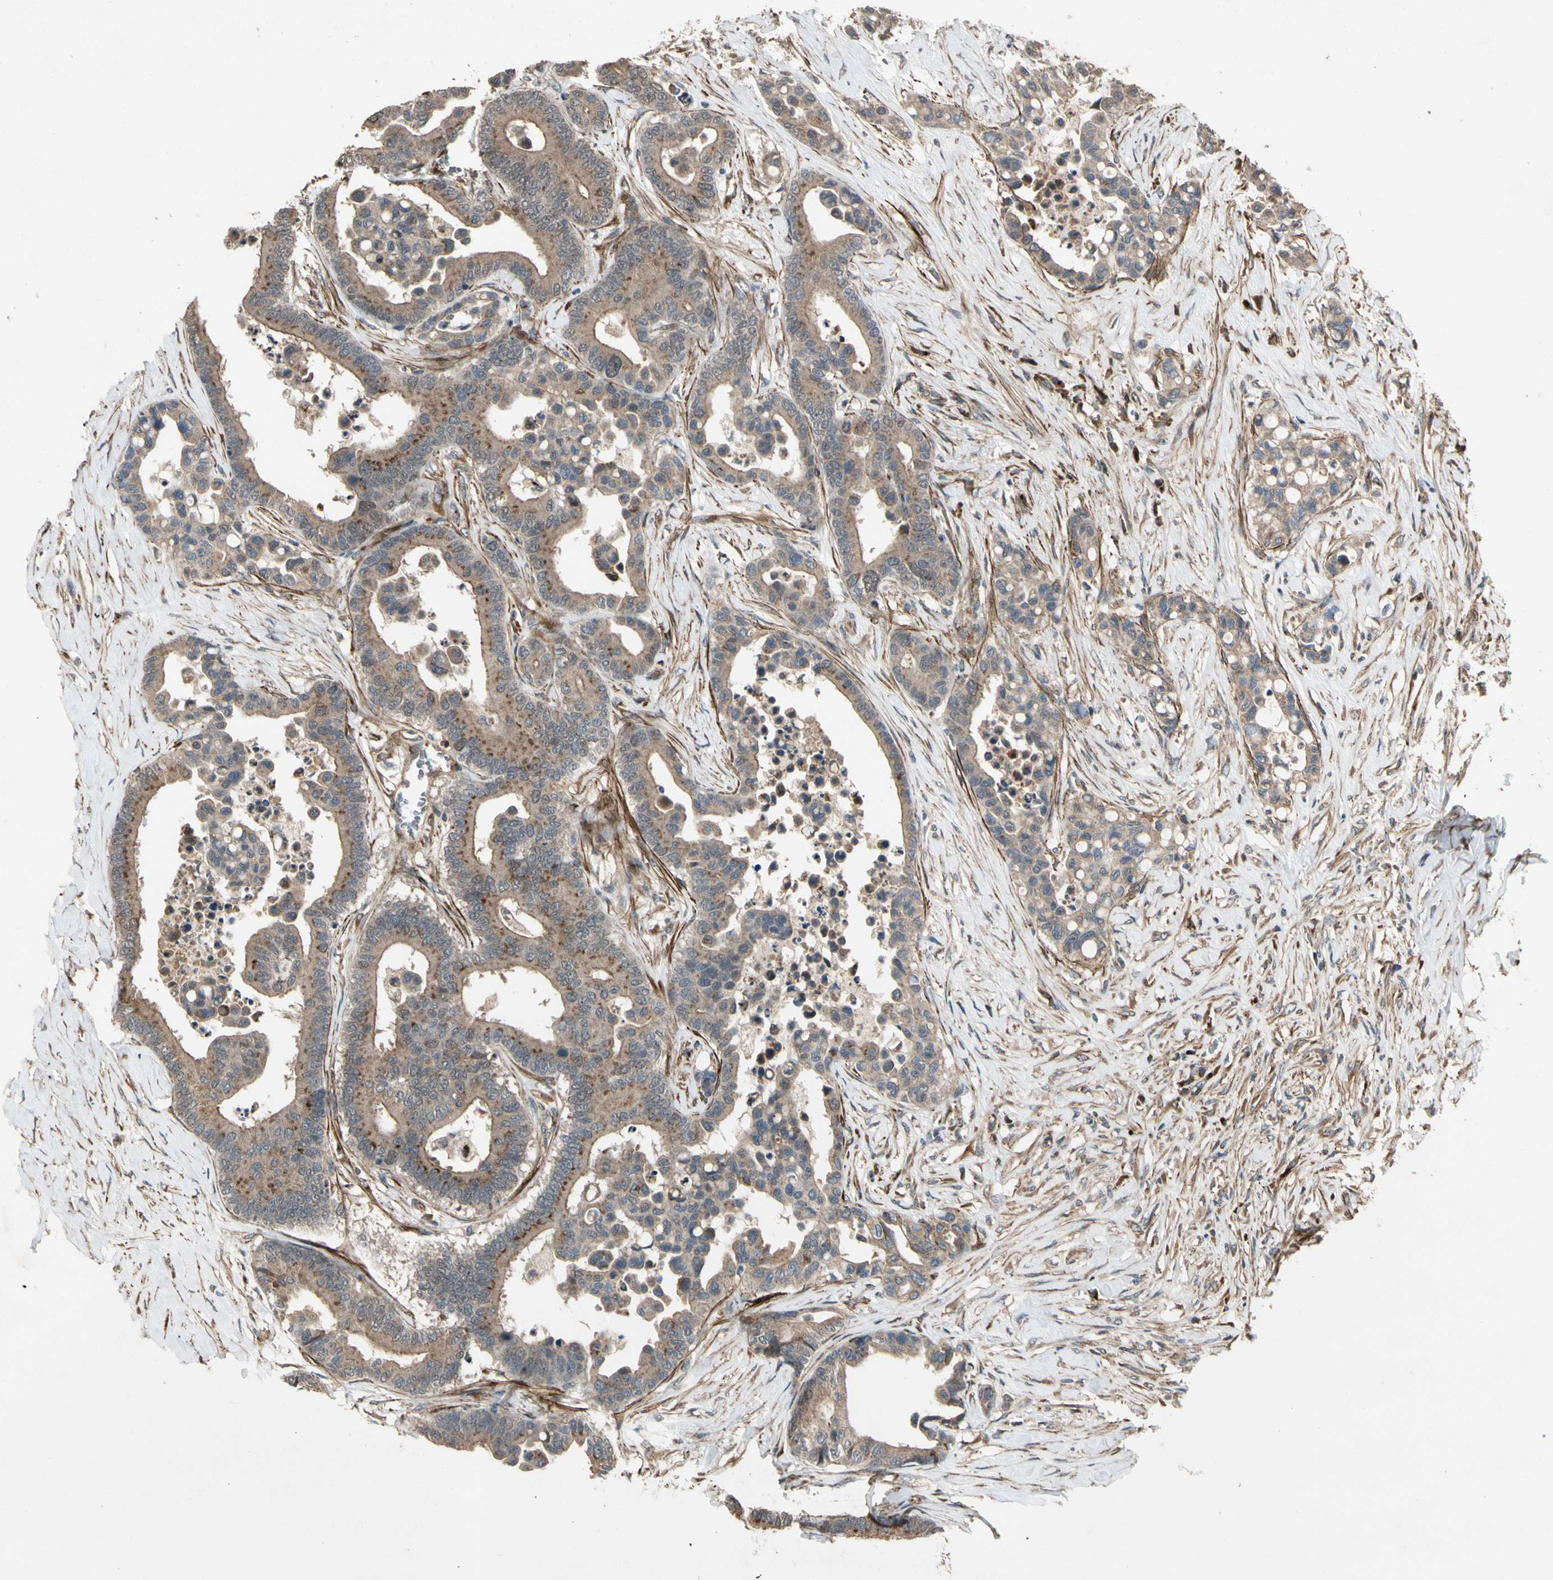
{"staining": {"intensity": "moderate", "quantity": ">75%", "location": "cytoplasmic/membranous"}, "tissue": "colorectal cancer", "cell_type": "Tumor cells", "image_type": "cancer", "snomed": [{"axis": "morphology", "description": "Normal tissue, NOS"}, {"axis": "morphology", "description": "Adenocarcinoma, NOS"}, {"axis": "topography", "description": "Colon"}], "caption": "This image displays IHC staining of human colorectal cancer (adenocarcinoma), with medium moderate cytoplasmic/membranous expression in about >75% of tumor cells.", "gene": "GCK", "patient": {"sex": "male", "age": 82}}